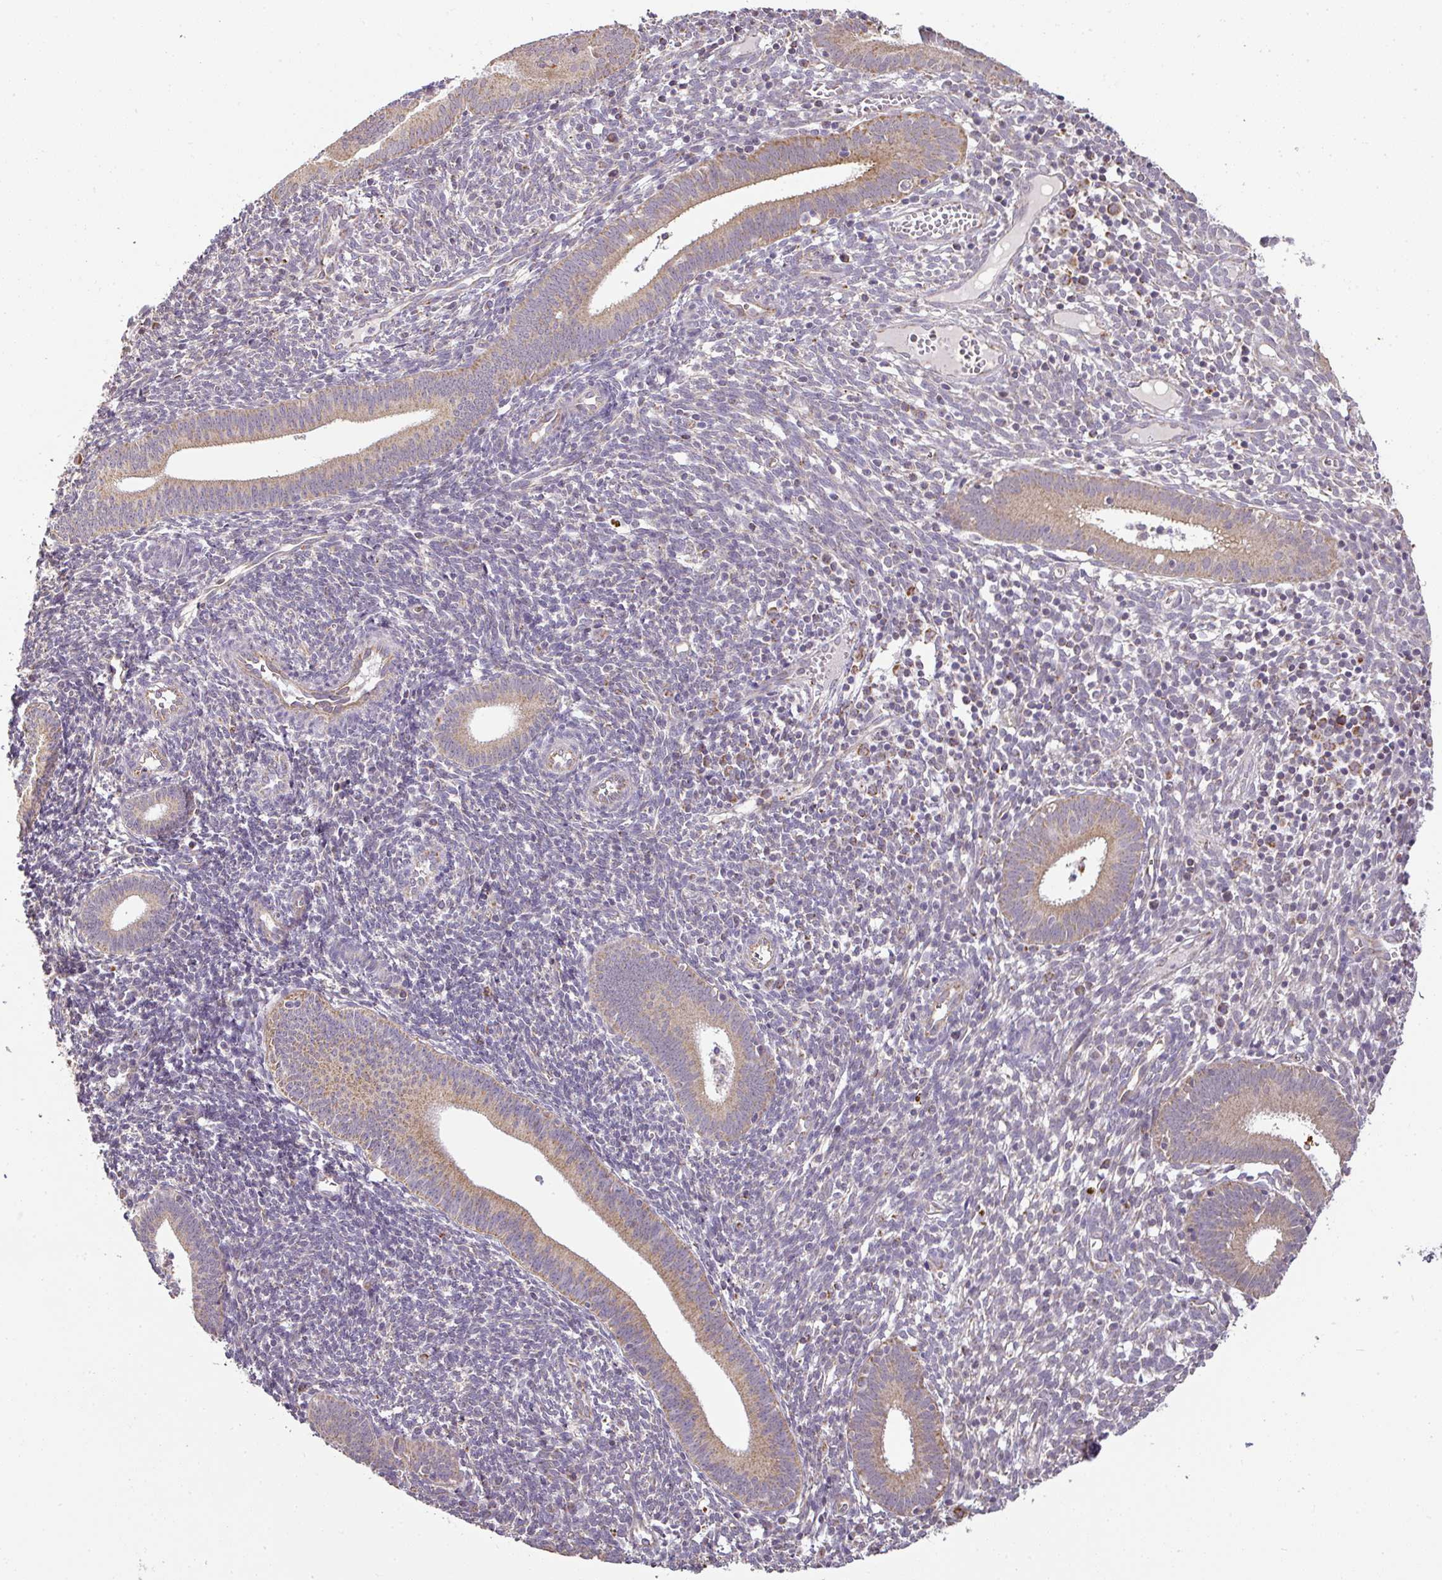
{"staining": {"intensity": "negative", "quantity": "none", "location": "none"}, "tissue": "endometrium", "cell_type": "Cells in endometrial stroma", "image_type": "normal", "snomed": [{"axis": "morphology", "description": "Normal tissue, NOS"}, {"axis": "topography", "description": "Endometrium"}], "caption": "Immunohistochemistry photomicrograph of benign endometrium: human endometrium stained with DAB (3,3'-diaminobenzidine) demonstrates no significant protein expression in cells in endometrial stroma.", "gene": "MYOM2", "patient": {"sex": "female", "age": 41}}